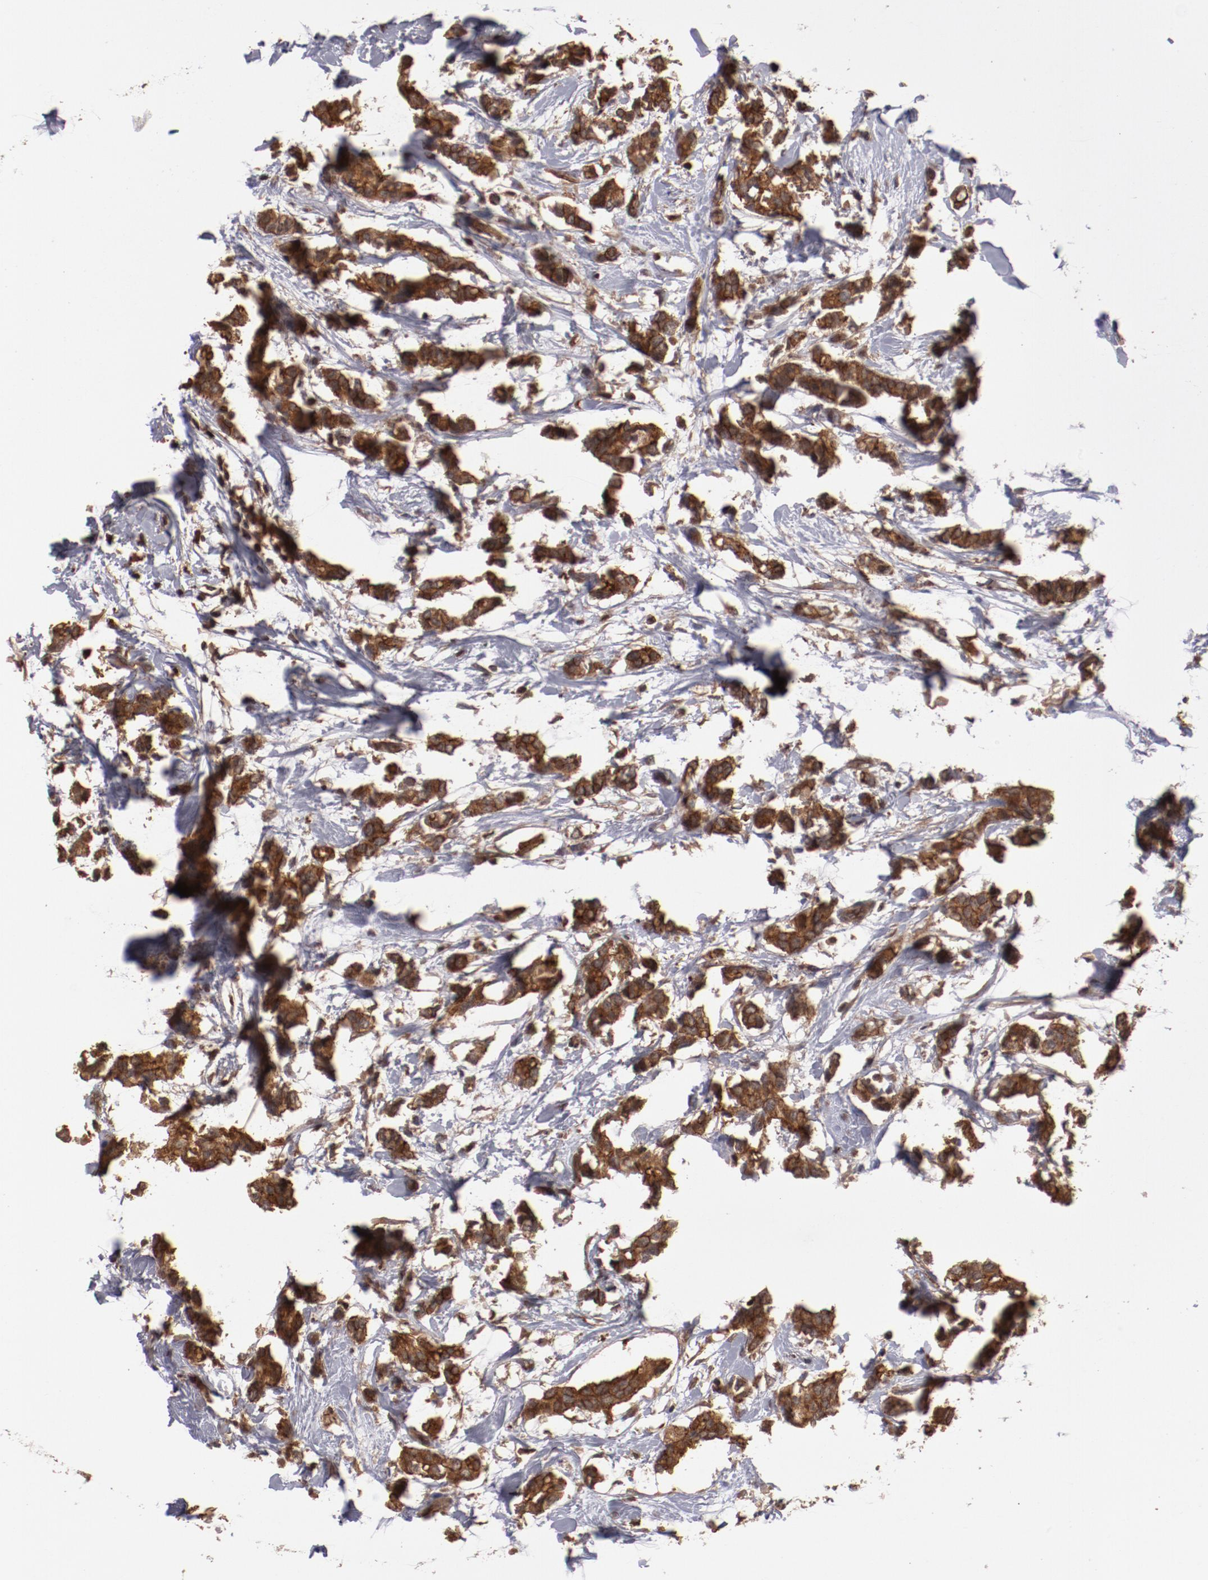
{"staining": {"intensity": "strong", "quantity": ">75%", "location": "cytoplasmic/membranous"}, "tissue": "breast cancer", "cell_type": "Tumor cells", "image_type": "cancer", "snomed": [{"axis": "morphology", "description": "Duct carcinoma"}, {"axis": "topography", "description": "Breast"}], "caption": "Breast cancer (infiltrating ductal carcinoma) stained with a protein marker demonstrates strong staining in tumor cells.", "gene": "RPS6KA6", "patient": {"sex": "female", "age": 84}}